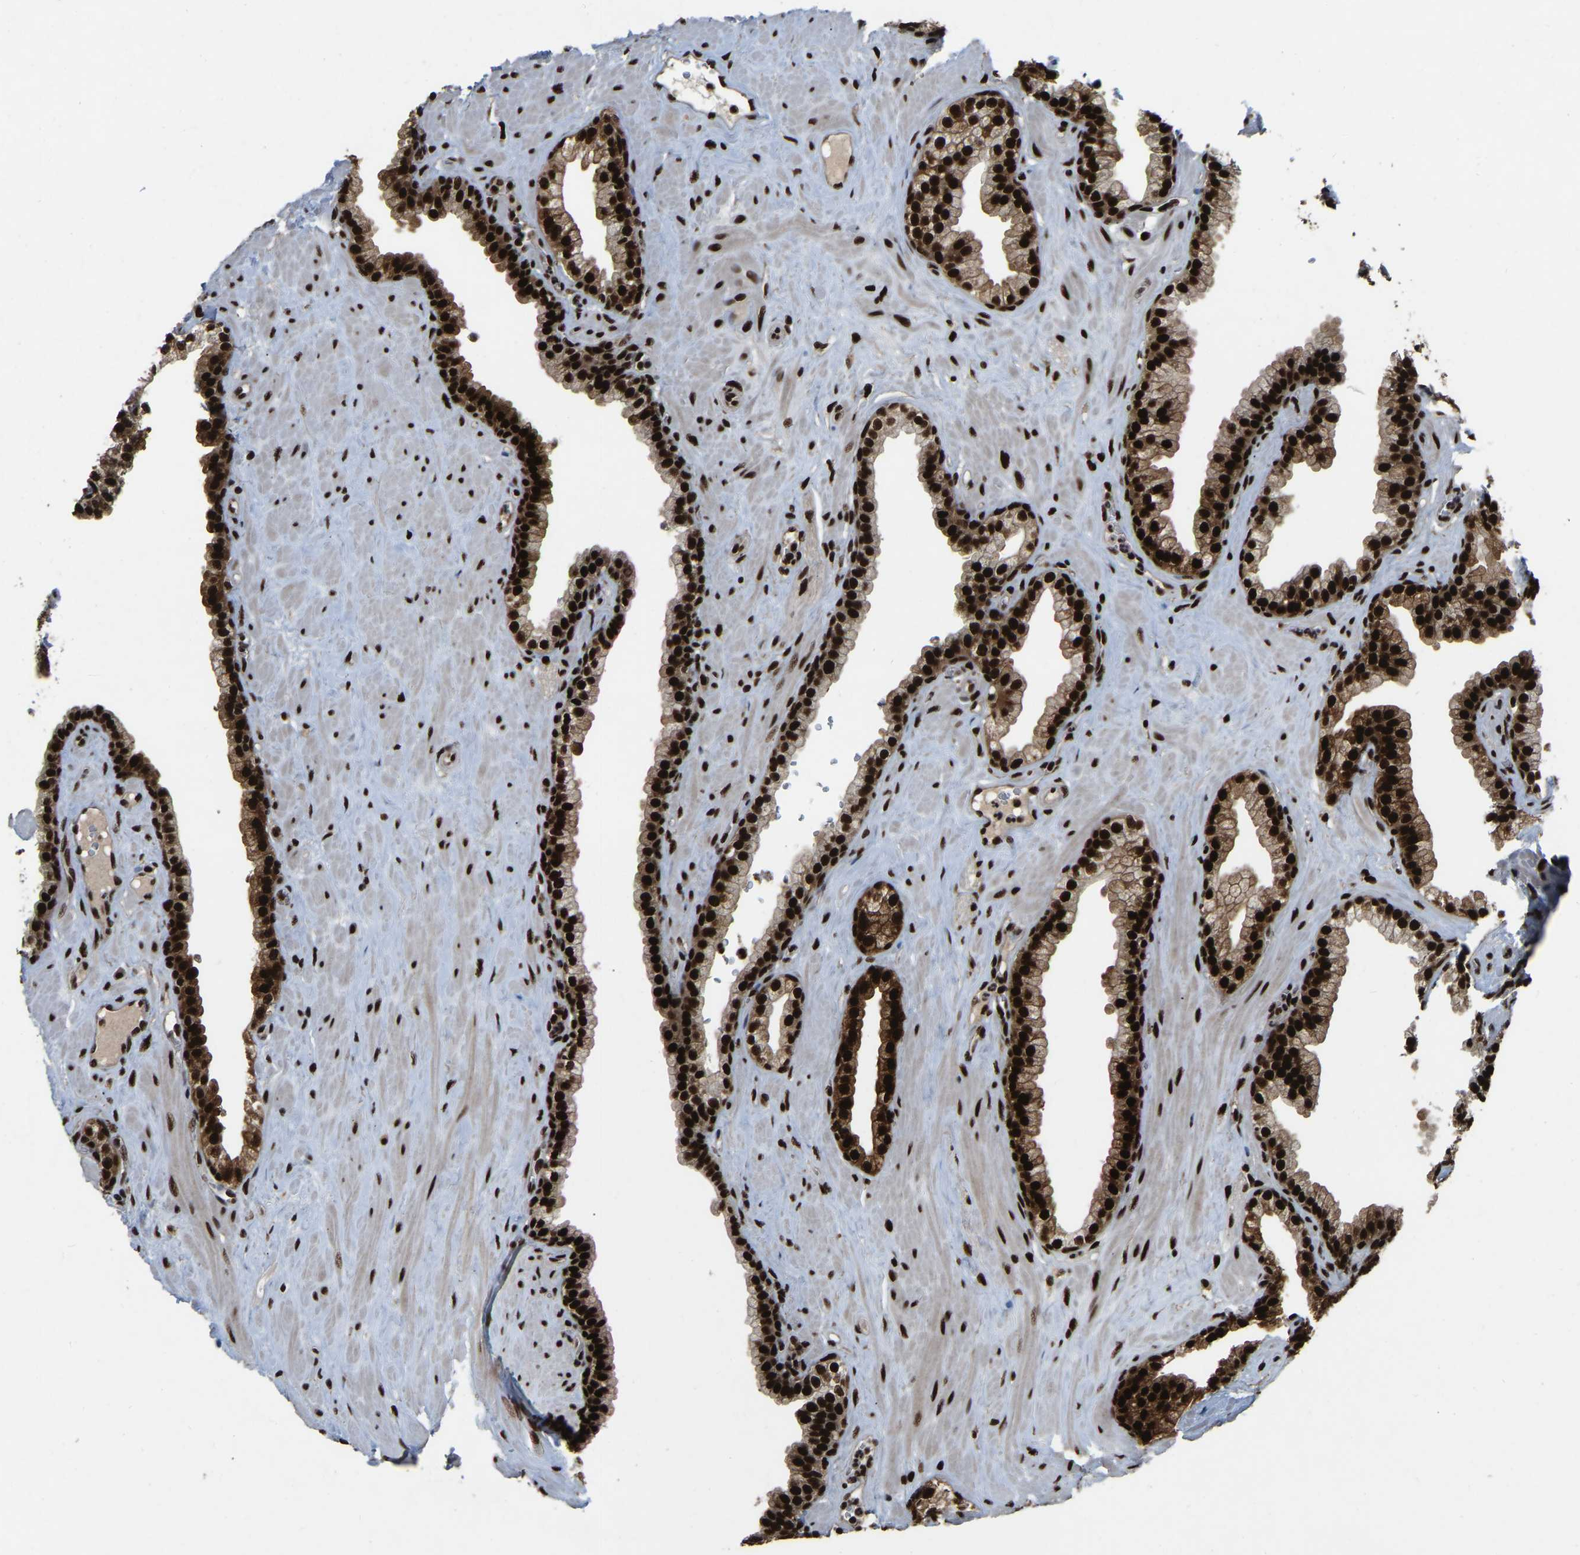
{"staining": {"intensity": "strong", "quantity": ">75%", "location": "nuclear"}, "tissue": "prostate", "cell_type": "Glandular cells", "image_type": "normal", "snomed": [{"axis": "morphology", "description": "Normal tissue, NOS"}, {"axis": "morphology", "description": "Urothelial carcinoma, Low grade"}, {"axis": "topography", "description": "Urinary bladder"}, {"axis": "topography", "description": "Prostate"}], "caption": "Protein expression analysis of normal human prostate reveals strong nuclear positivity in about >75% of glandular cells.", "gene": "TBL1XR1", "patient": {"sex": "male", "age": 60}}